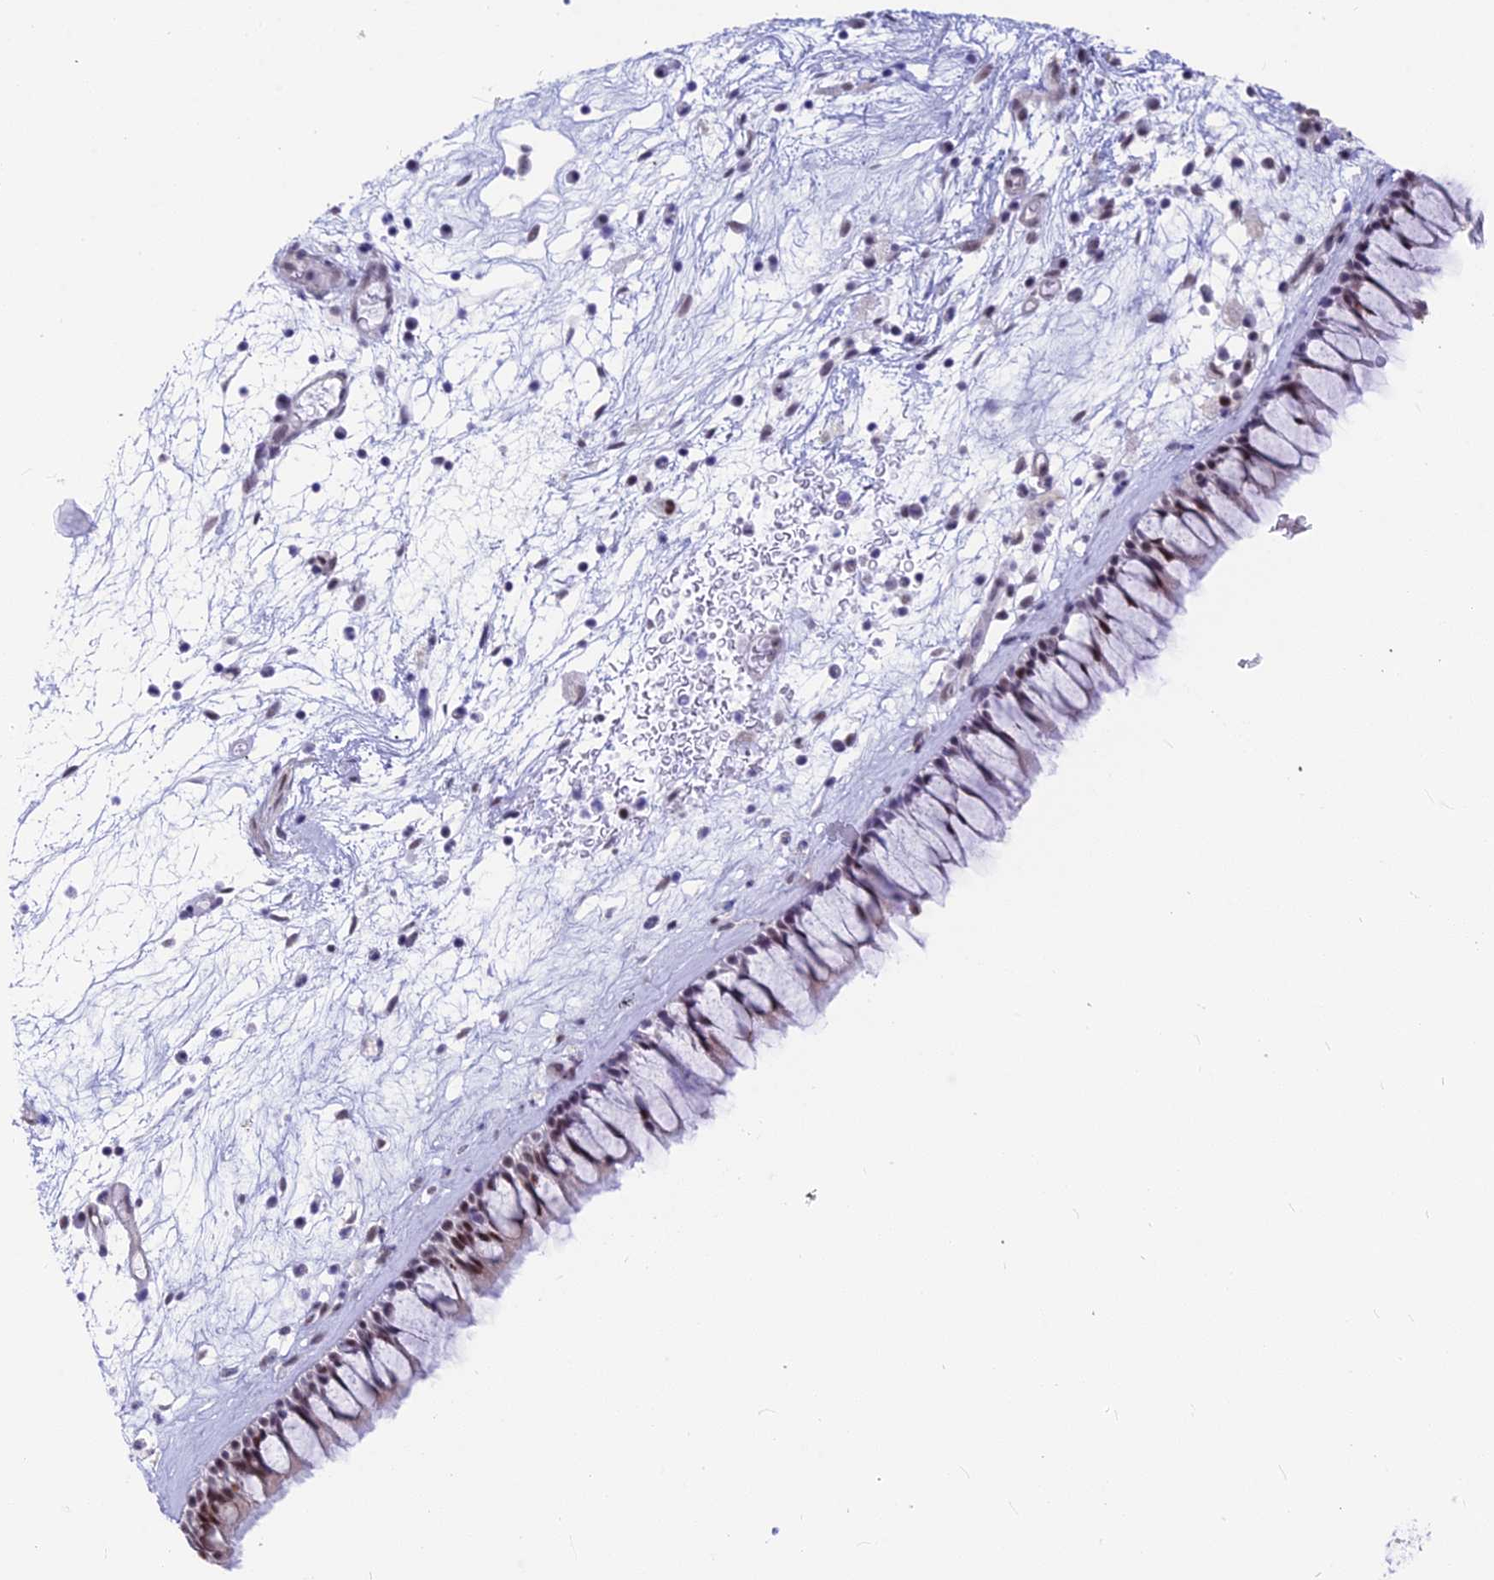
{"staining": {"intensity": "strong", "quantity": "25%-75%", "location": "nuclear"}, "tissue": "nasopharynx", "cell_type": "Respiratory epithelial cells", "image_type": "normal", "snomed": [{"axis": "morphology", "description": "Normal tissue, NOS"}, {"axis": "morphology", "description": "Inflammation, NOS"}, {"axis": "morphology", "description": "Malignant melanoma, Metastatic site"}, {"axis": "topography", "description": "Nasopharynx"}], "caption": "A high amount of strong nuclear staining is seen in about 25%-75% of respiratory epithelial cells in unremarkable nasopharynx.", "gene": "SRSF5", "patient": {"sex": "male", "age": 70}}